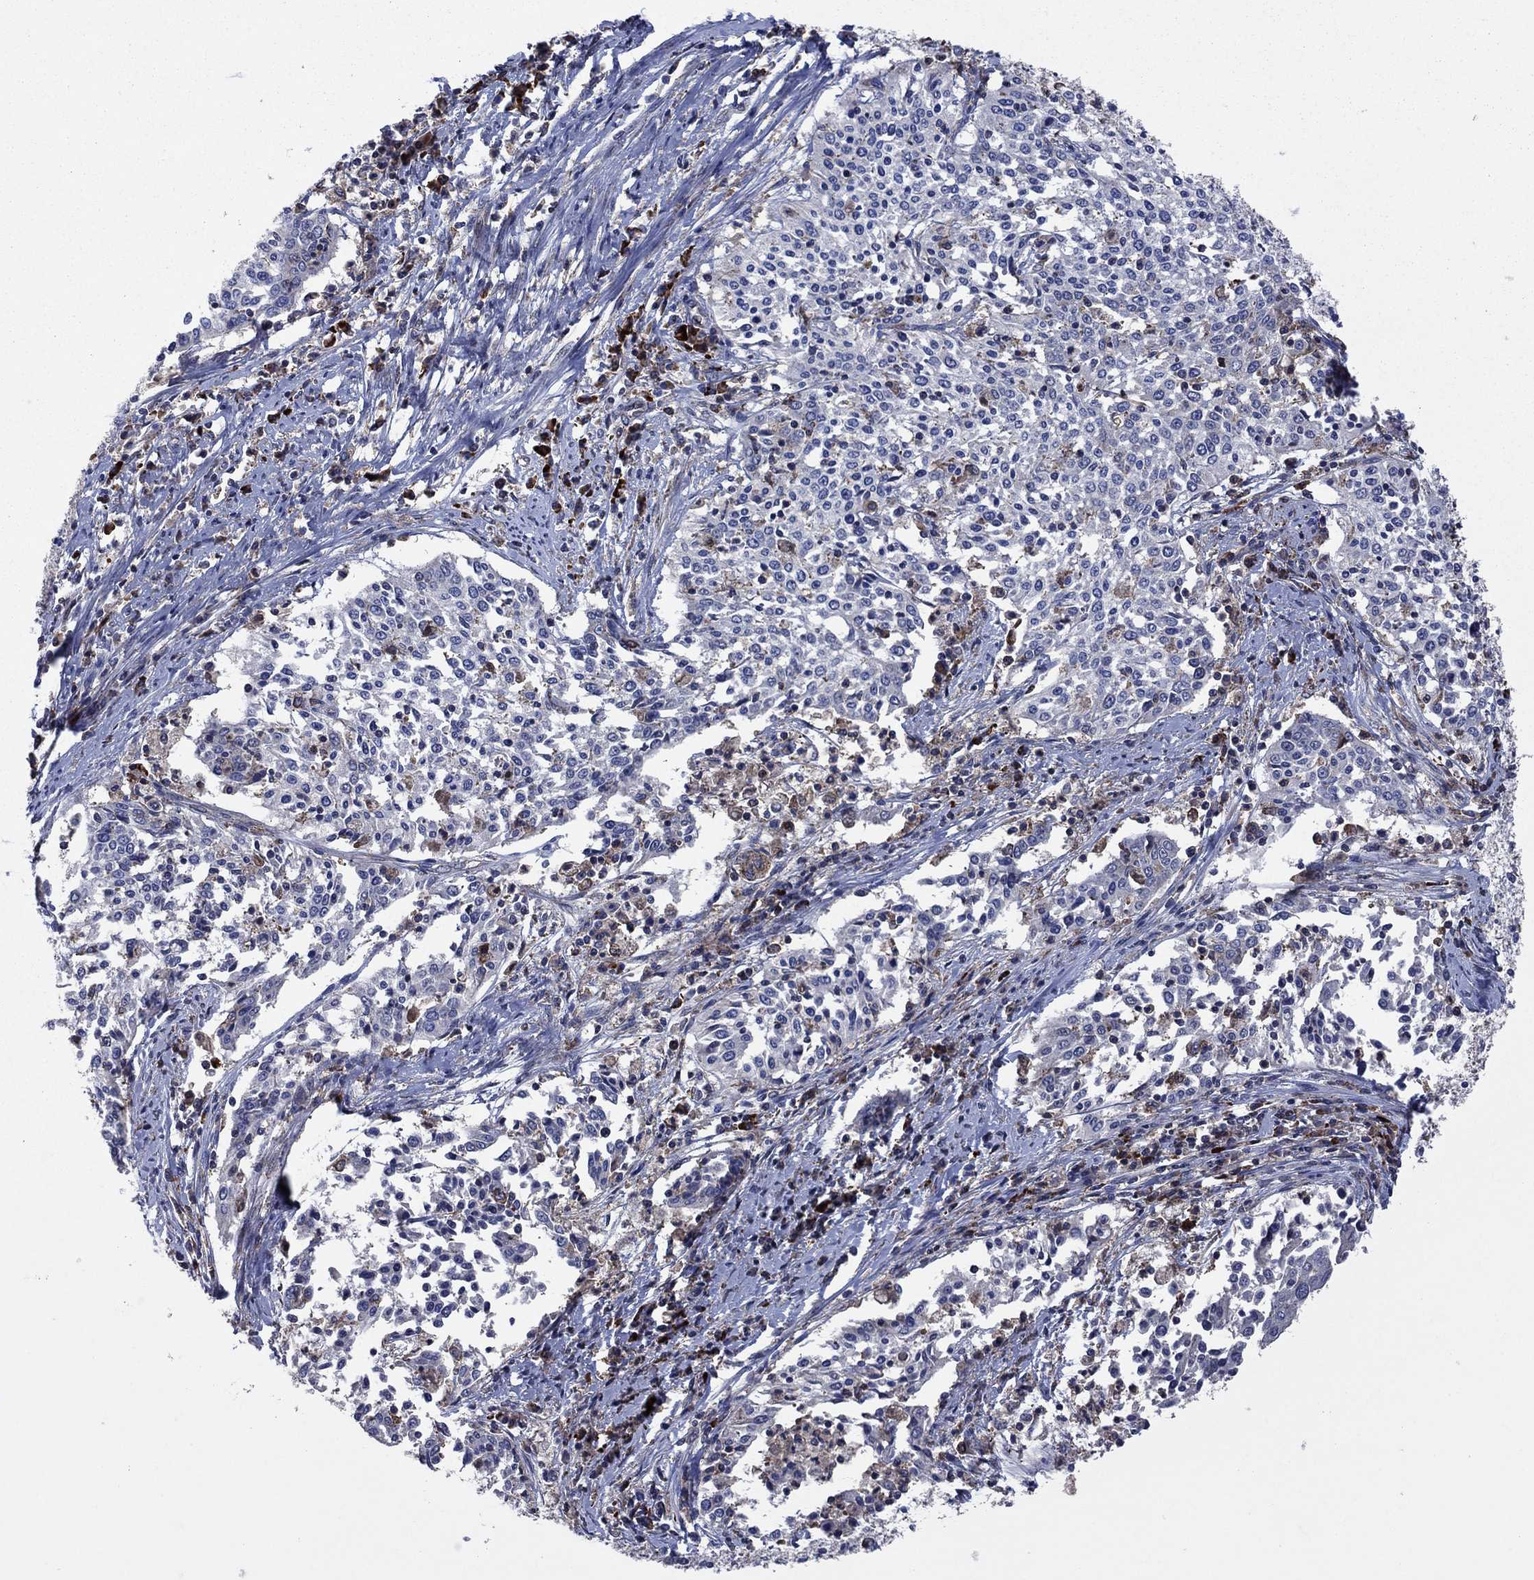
{"staining": {"intensity": "negative", "quantity": "none", "location": "none"}, "tissue": "cervical cancer", "cell_type": "Tumor cells", "image_type": "cancer", "snomed": [{"axis": "morphology", "description": "Squamous cell carcinoma, NOS"}, {"axis": "topography", "description": "Cervix"}], "caption": "Immunohistochemical staining of human squamous cell carcinoma (cervical) exhibits no significant expression in tumor cells.", "gene": "MEA1", "patient": {"sex": "female", "age": 41}}